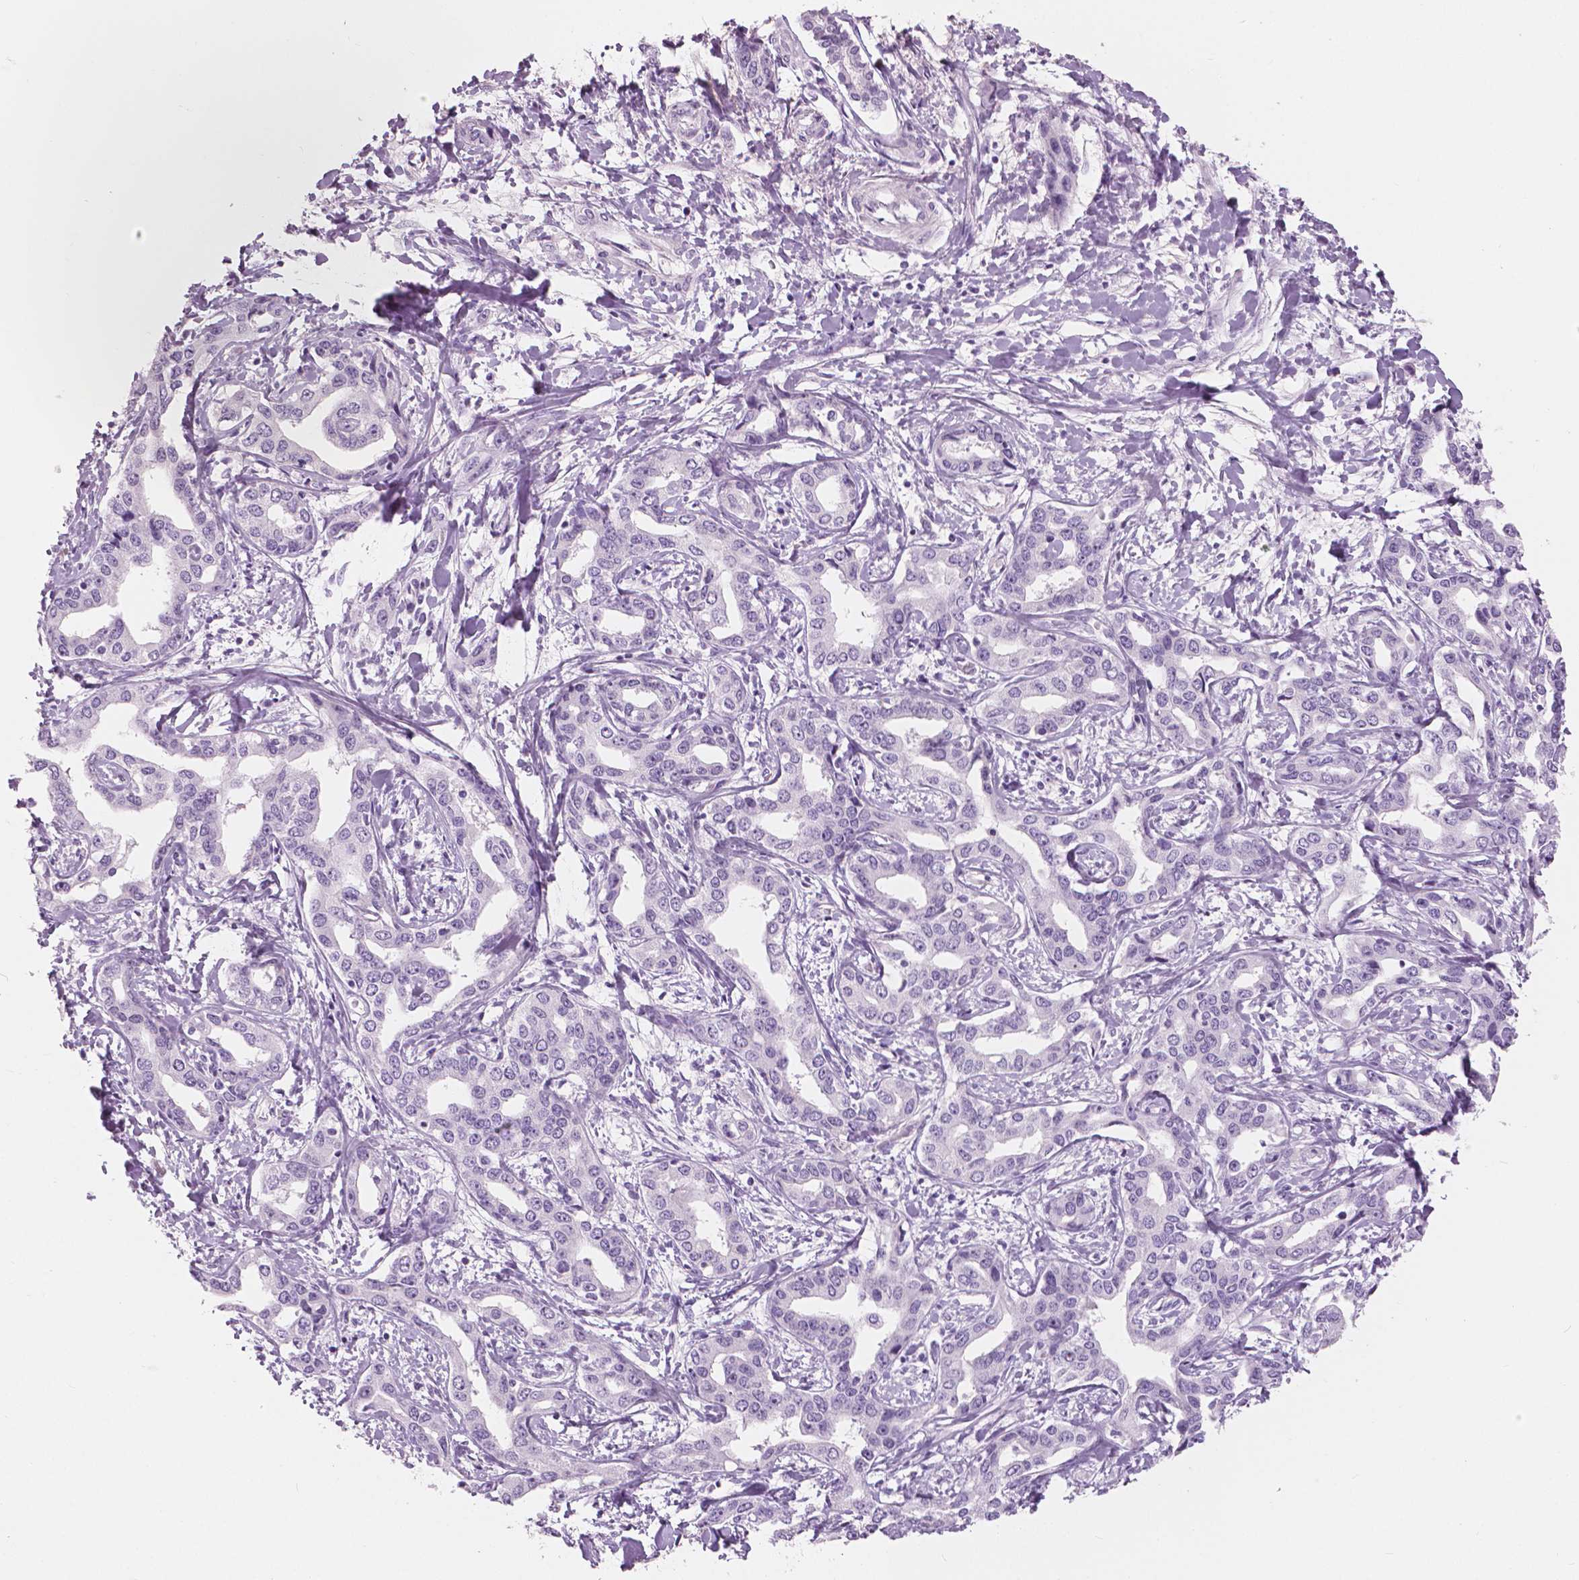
{"staining": {"intensity": "negative", "quantity": "none", "location": "none"}, "tissue": "liver cancer", "cell_type": "Tumor cells", "image_type": "cancer", "snomed": [{"axis": "morphology", "description": "Cholangiocarcinoma"}, {"axis": "topography", "description": "Liver"}], "caption": "Tumor cells are negative for brown protein staining in liver cancer. The staining is performed using DAB (3,3'-diaminobenzidine) brown chromogen with nuclei counter-stained in using hematoxylin.", "gene": "A4GNT", "patient": {"sex": "male", "age": 59}}